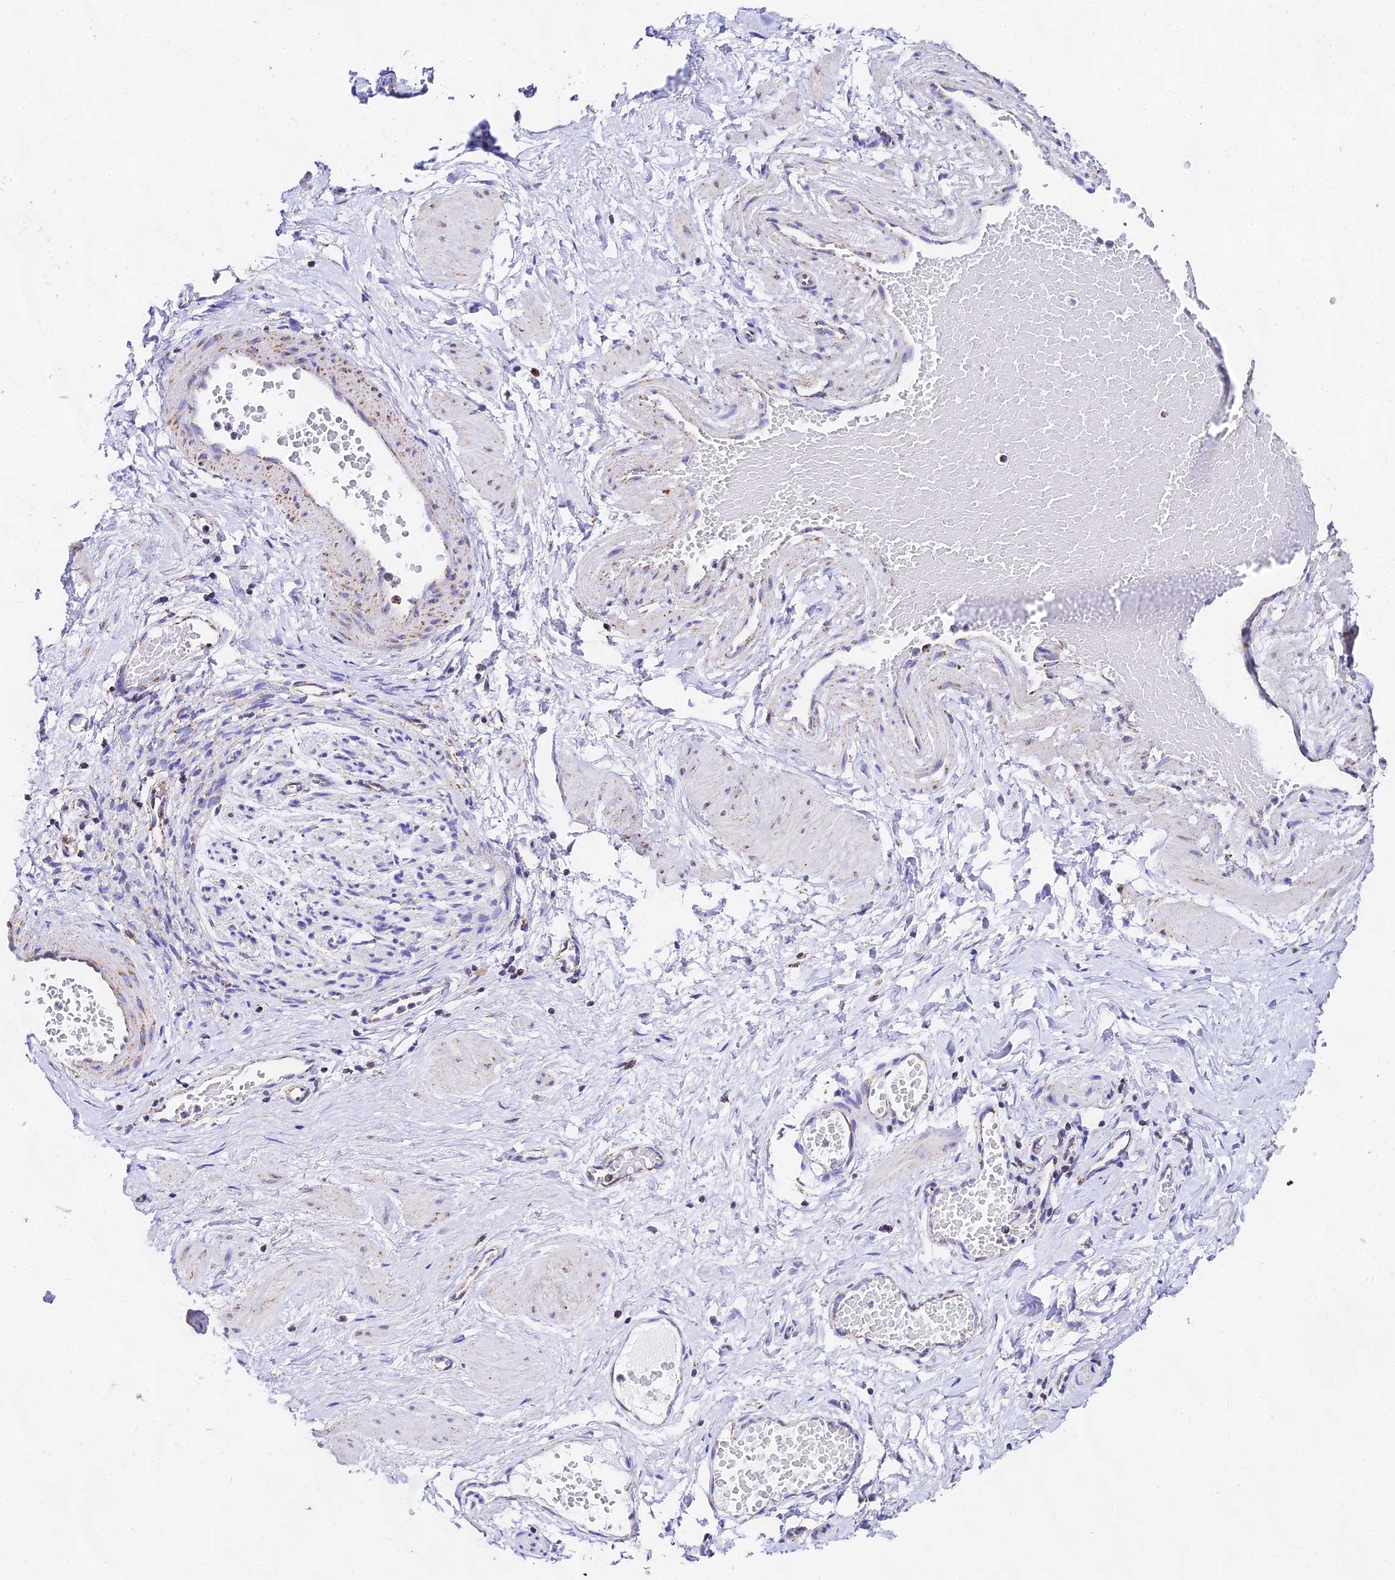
{"staining": {"intensity": "moderate", "quantity": "25%-75%", "location": "cytoplasmic/membranous"}, "tissue": "adipose tissue", "cell_type": "Adipocytes", "image_type": "normal", "snomed": [{"axis": "morphology", "description": "Normal tissue, NOS"}, {"axis": "topography", "description": "Soft tissue"}, {"axis": "topography", "description": "Vascular tissue"}], "caption": "The histopathology image demonstrates a brown stain indicating the presence of a protein in the cytoplasmic/membranous of adipocytes in adipose tissue.", "gene": "ATP5PD", "patient": {"sex": "female", "age": 35}}